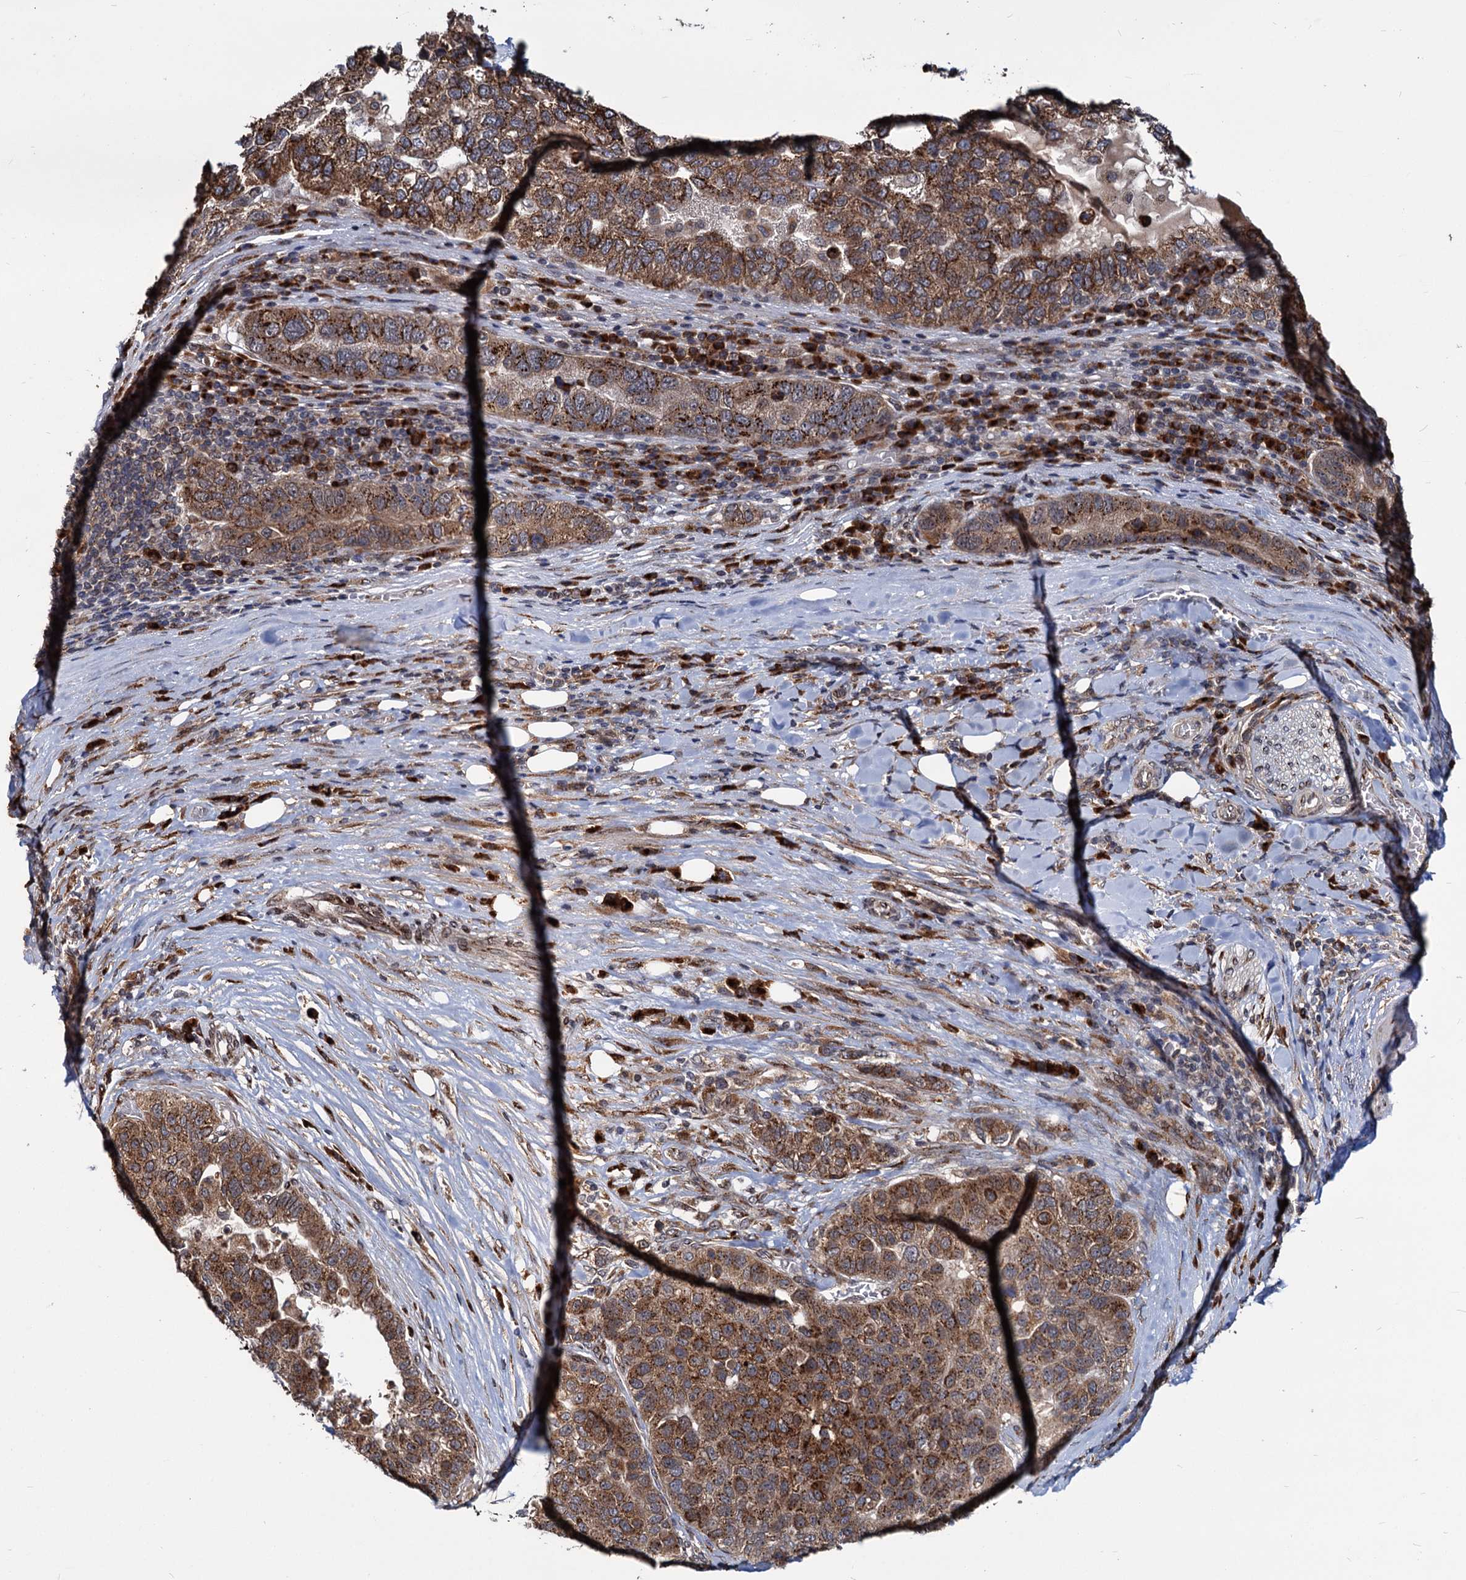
{"staining": {"intensity": "moderate", "quantity": ">75%", "location": "cytoplasmic/membranous"}, "tissue": "pancreatic cancer", "cell_type": "Tumor cells", "image_type": "cancer", "snomed": [{"axis": "morphology", "description": "Adenocarcinoma, NOS"}, {"axis": "topography", "description": "Pancreas"}], "caption": "IHC image of pancreatic adenocarcinoma stained for a protein (brown), which demonstrates medium levels of moderate cytoplasmic/membranous expression in approximately >75% of tumor cells.", "gene": "SAAL1", "patient": {"sex": "female", "age": 61}}